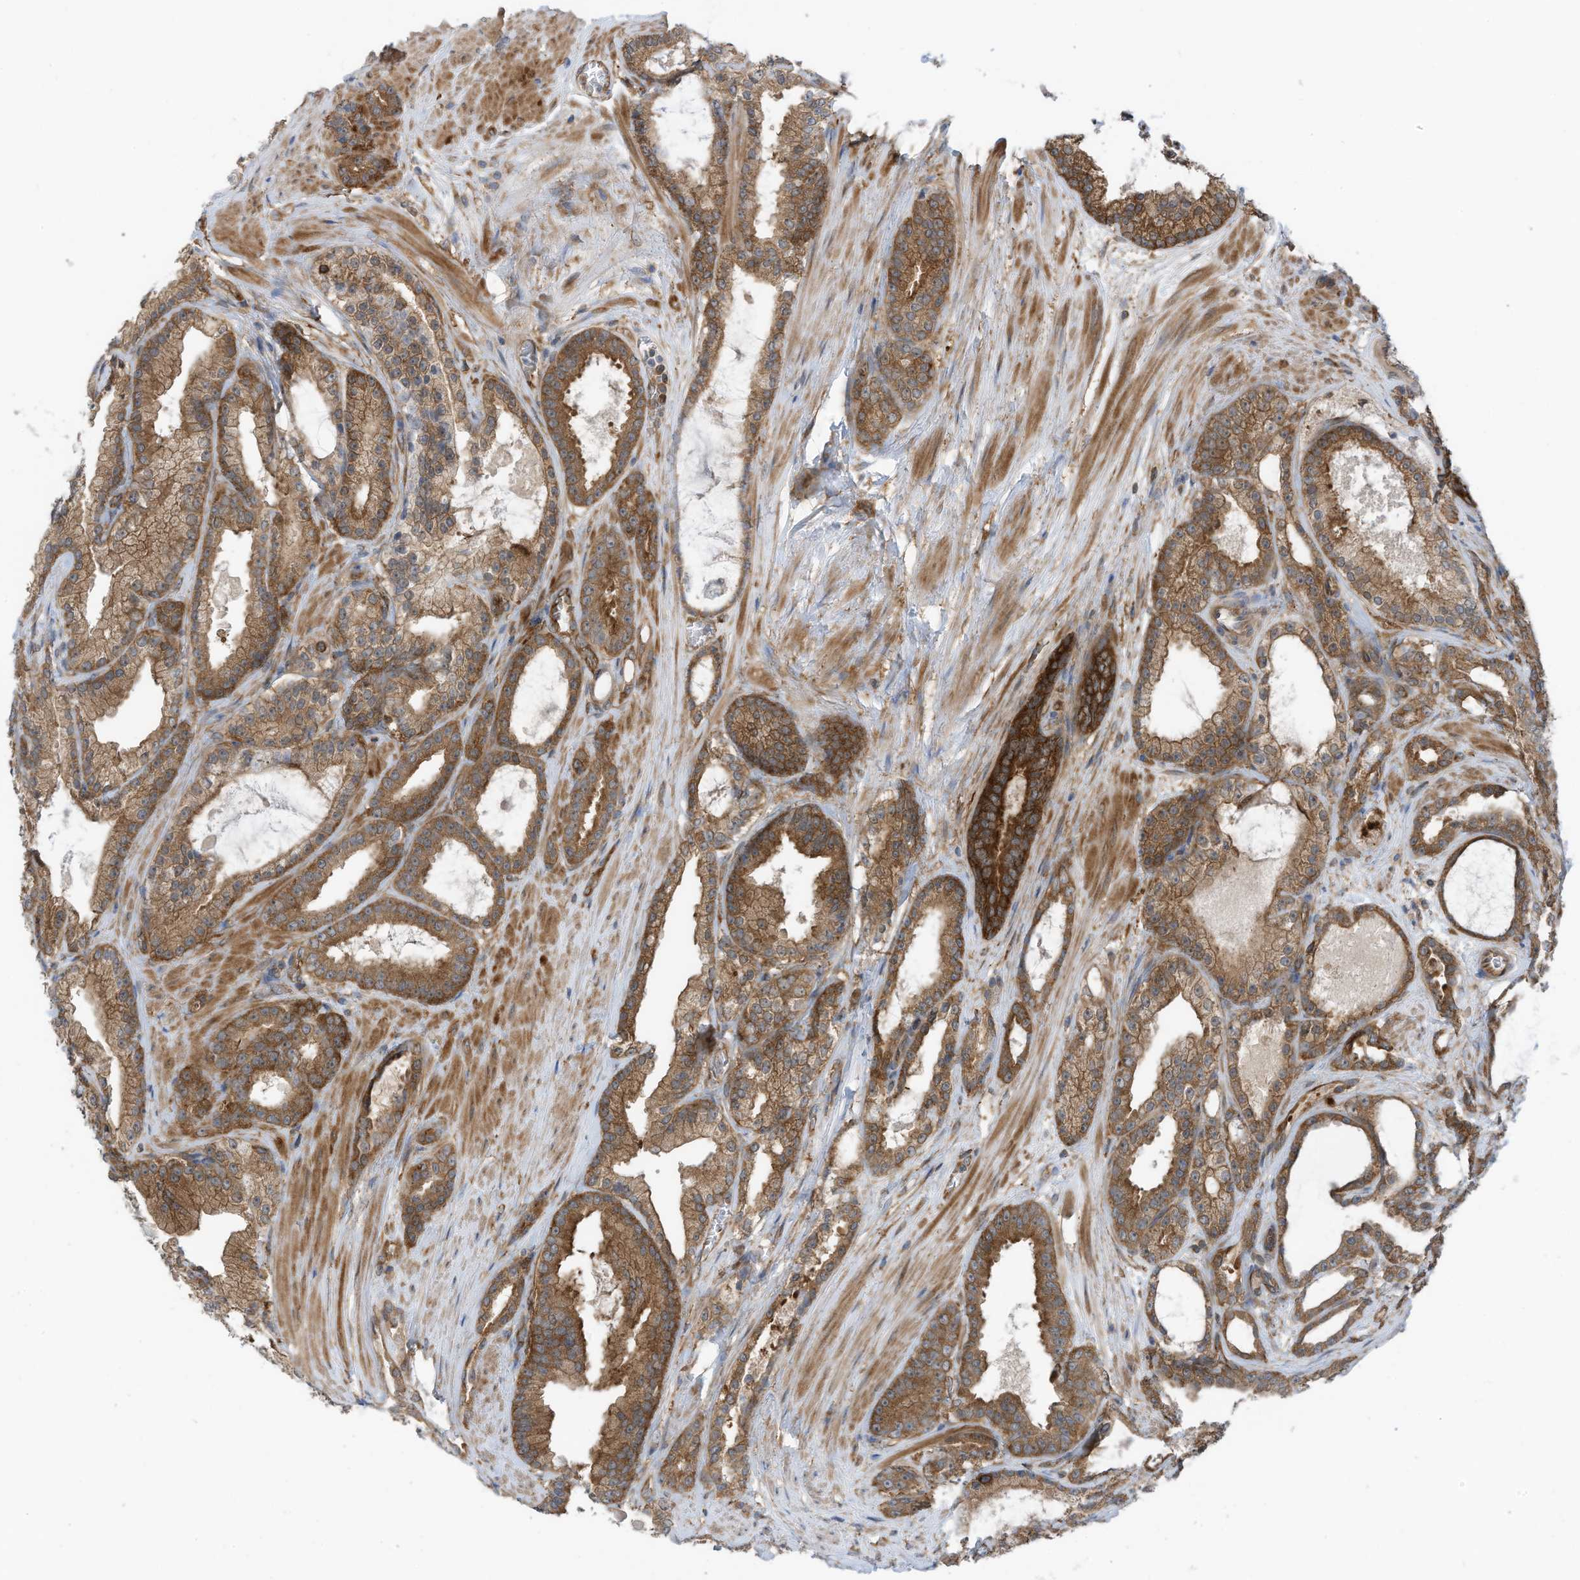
{"staining": {"intensity": "moderate", "quantity": ">75%", "location": "cytoplasmic/membranous"}, "tissue": "prostate cancer", "cell_type": "Tumor cells", "image_type": "cancer", "snomed": [{"axis": "morphology", "description": "Adenocarcinoma, High grade"}, {"axis": "topography", "description": "Prostate"}], "caption": "Human prostate cancer (high-grade adenocarcinoma) stained with a protein marker exhibits moderate staining in tumor cells.", "gene": "REPS1", "patient": {"sex": "male", "age": 60}}